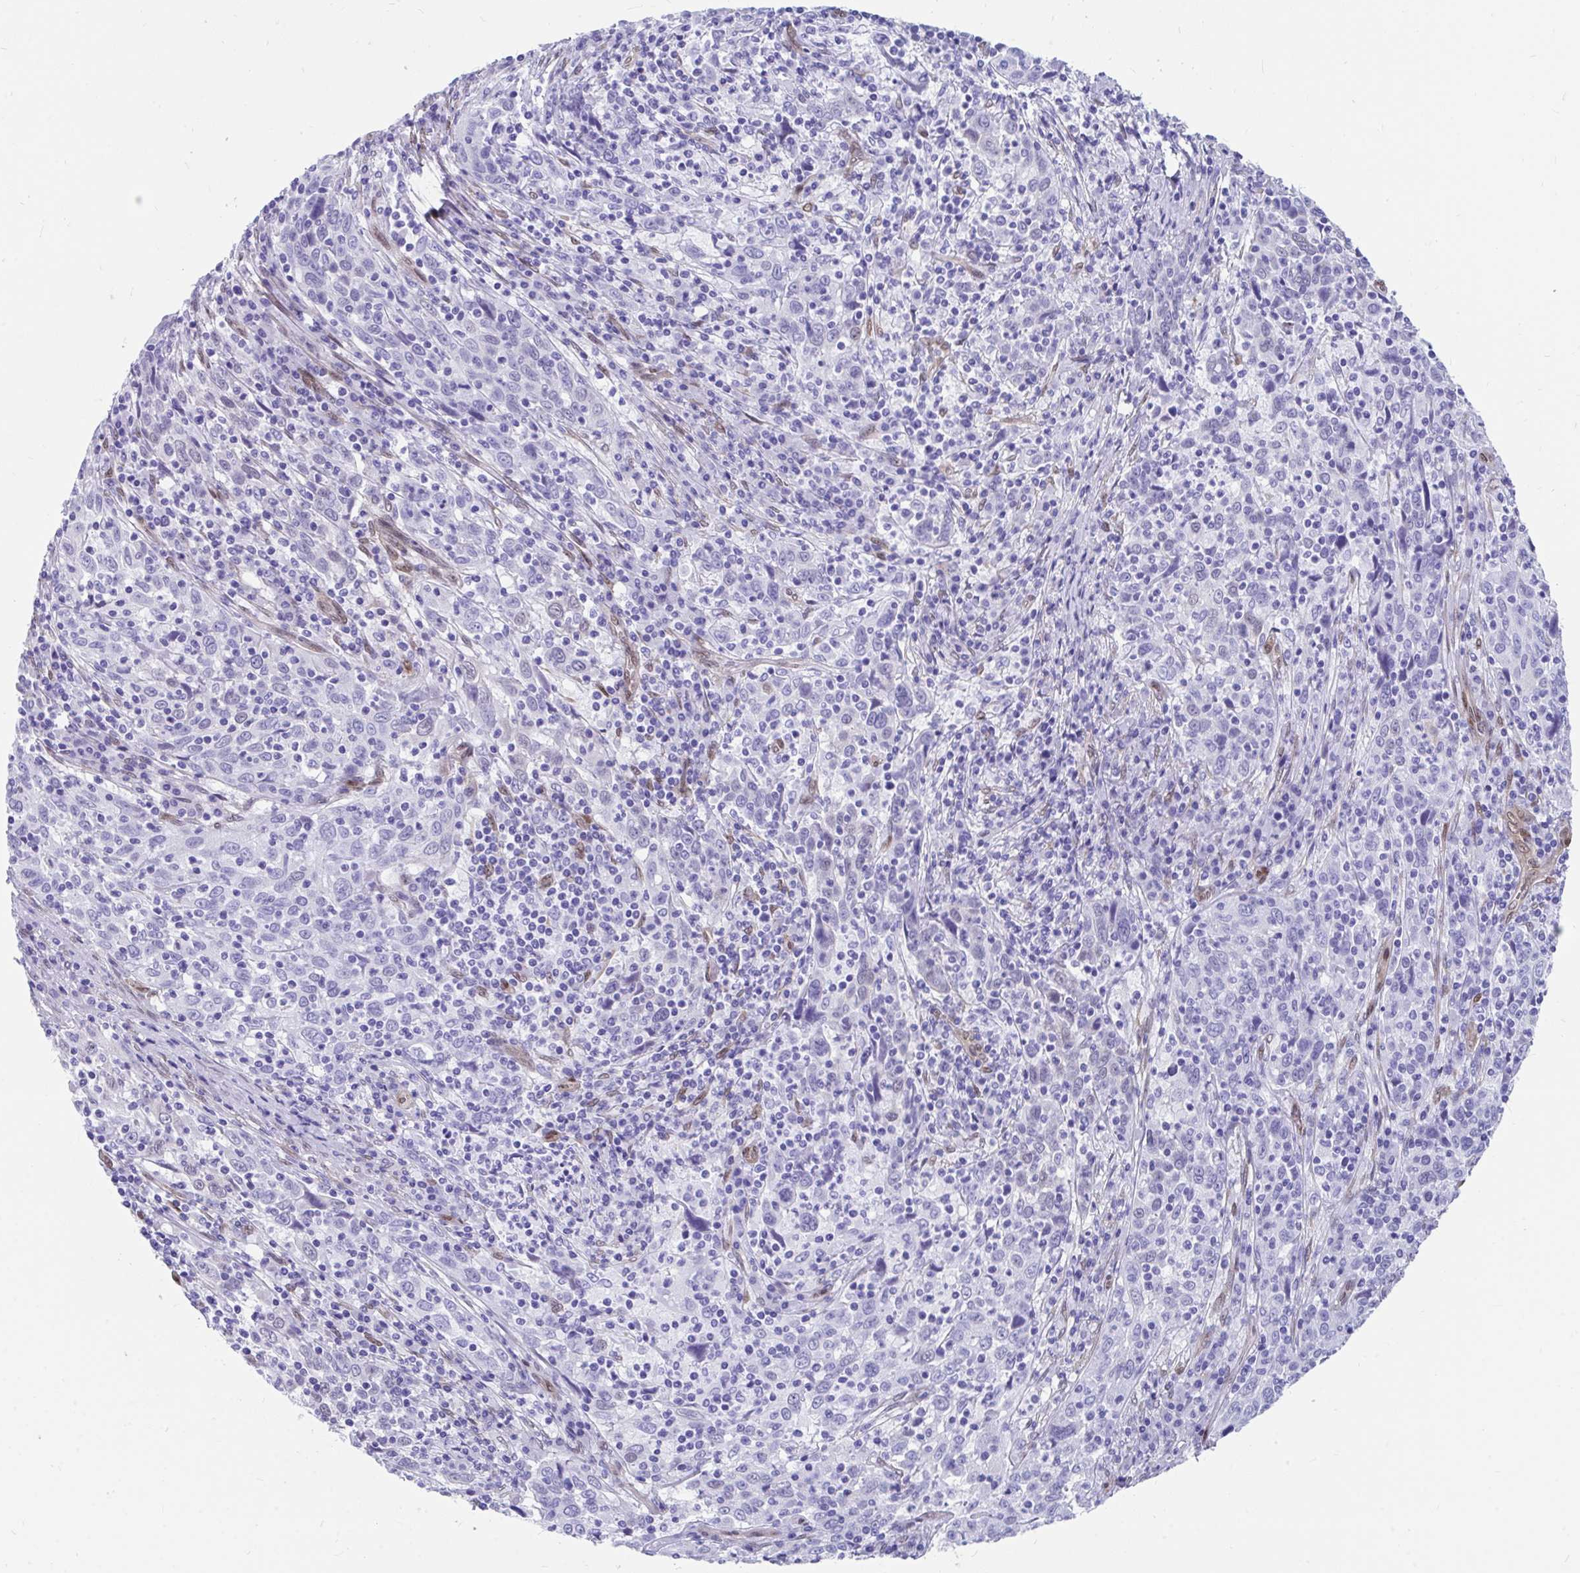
{"staining": {"intensity": "negative", "quantity": "none", "location": "none"}, "tissue": "cervical cancer", "cell_type": "Tumor cells", "image_type": "cancer", "snomed": [{"axis": "morphology", "description": "Squamous cell carcinoma, NOS"}, {"axis": "topography", "description": "Cervix"}], "caption": "Cervical squamous cell carcinoma was stained to show a protein in brown. There is no significant positivity in tumor cells.", "gene": "RBPMS", "patient": {"sex": "female", "age": 46}}